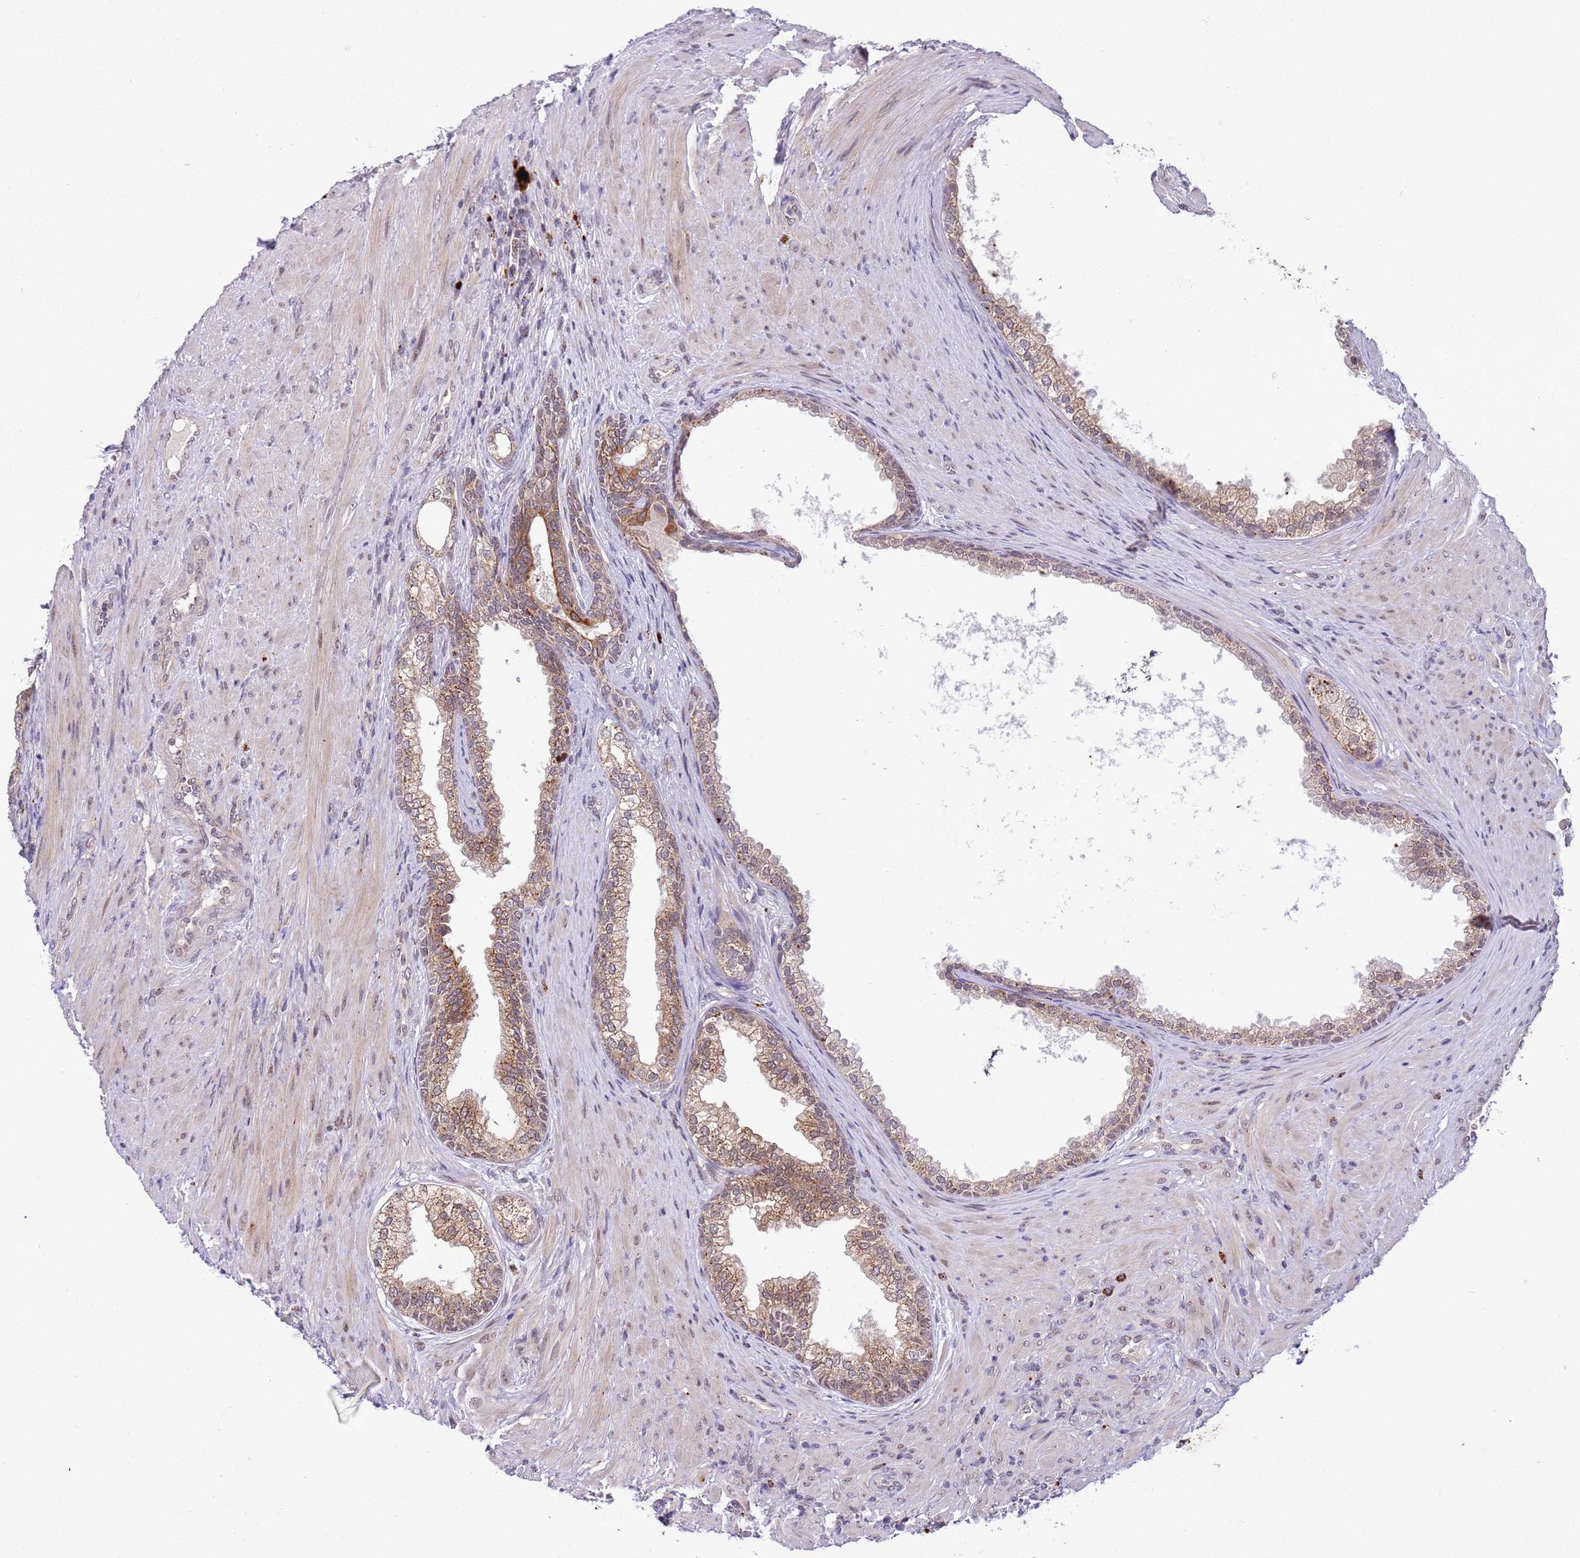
{"staining": {"intensity": "moderate", "quantity": ">75%", "location": "cytoplasmic/membranous"}, "tissue": "prostate", "cell_type": "Glandular cells", "image_type": "normal", "snomed": [{"axis": "morphology", "description": "Normal tissue, NOS"}, {"axis": "topography", "description": "Prostate"}], "caption": "This is an image of immunohistochemistry (IHC) staining of benign prostate, which shows moderate staining in the cytoplasmic/membranous of glandular cells.", "gene": "TRIM27", "patient": {"sex": "male", "age": 76}}